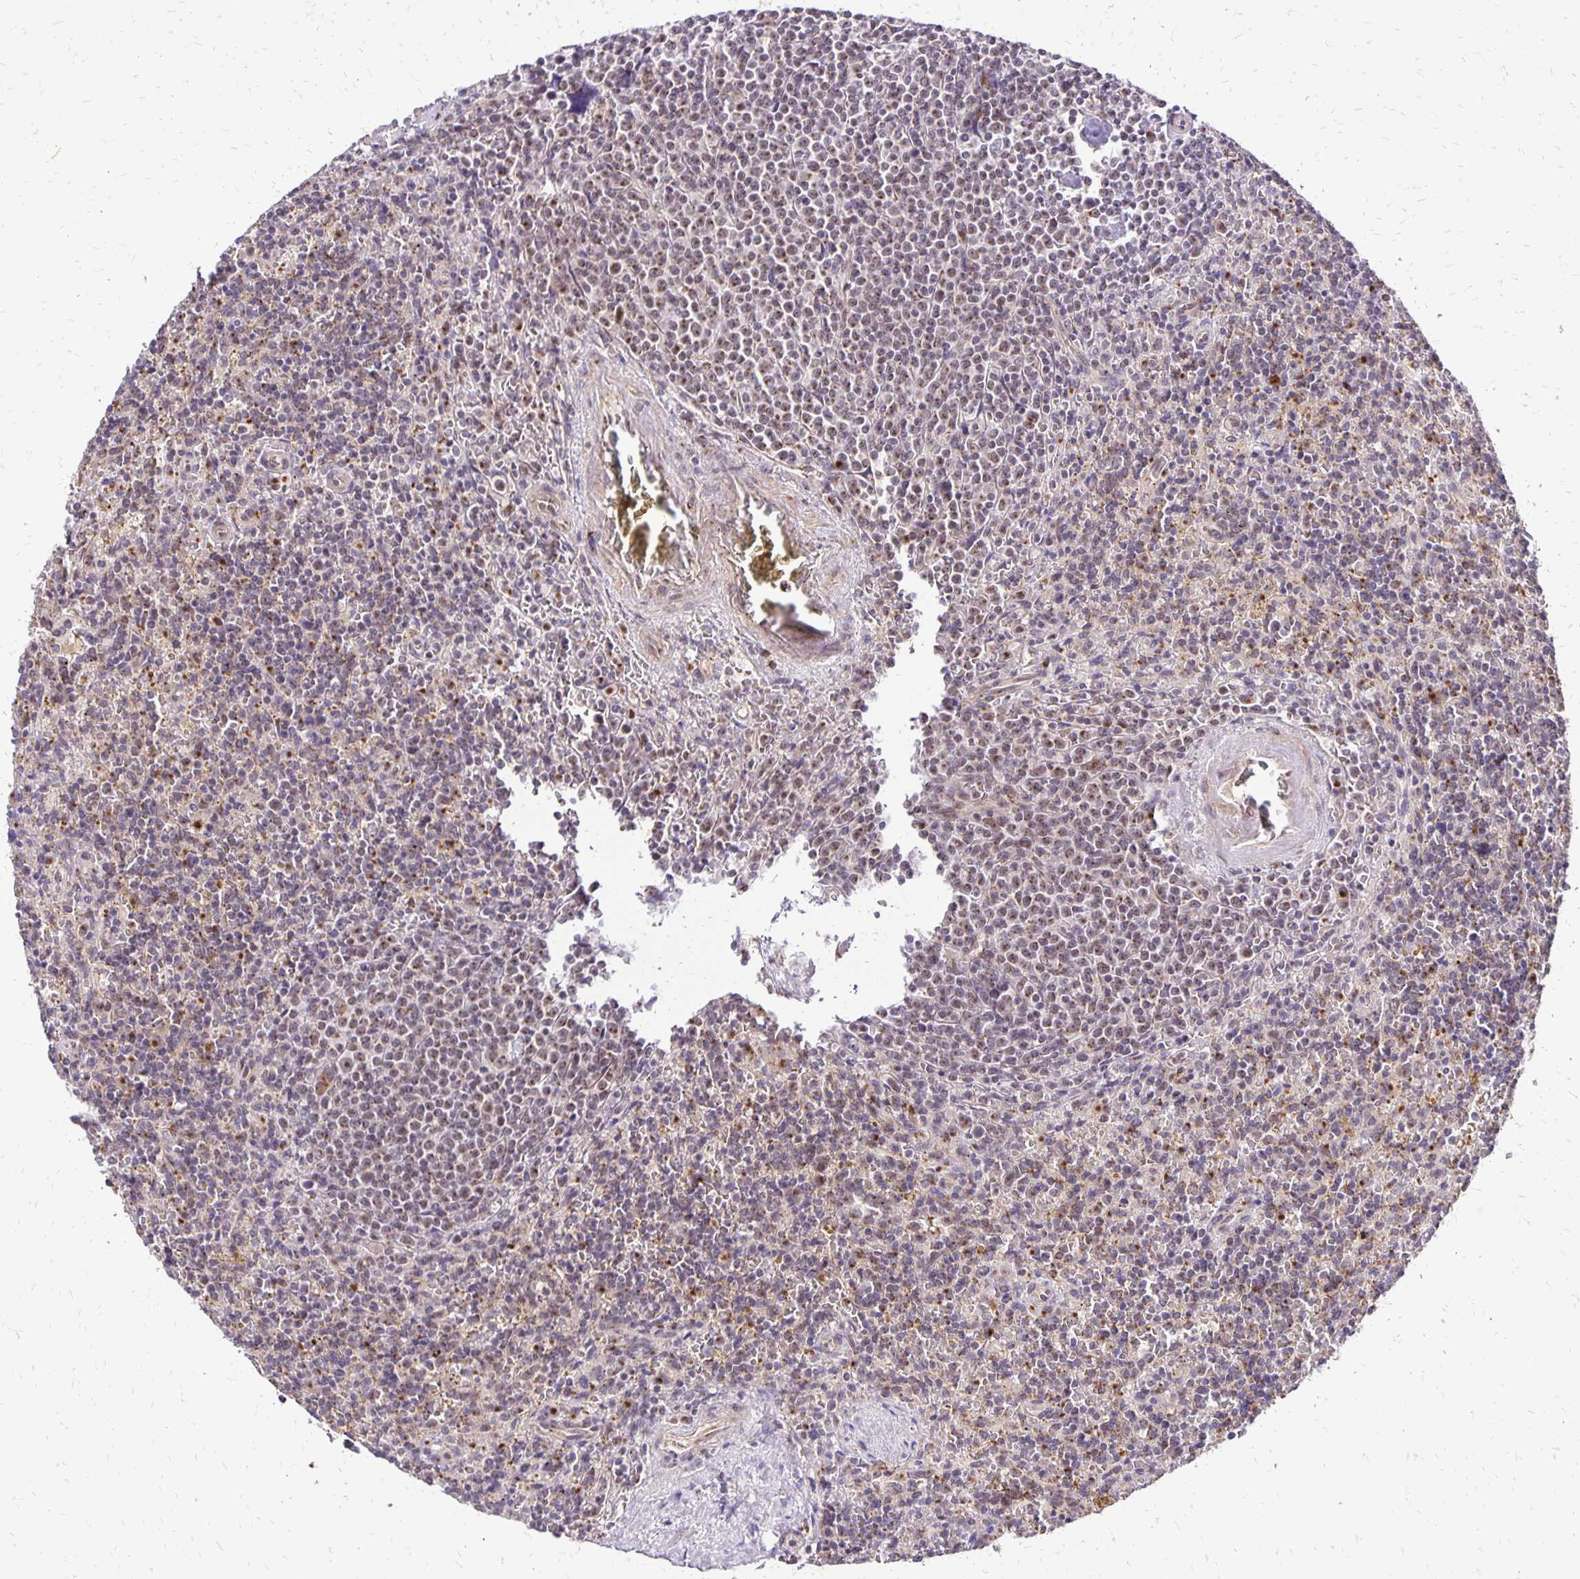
{"staining": {"intensity": "weak", "quantity": "25%-75%", "location": "cytoplasmic/membranous"}, "tissue": "lymphoma", "cell_type": "Tumor cells", "image_type": "cancer", "snomed": [{"axis": "morphology", "description": "Malignant lymphoma, non-Hodgkin's type, Low grade"}, {"axis": "topography", "description": "Spleen"}], "caption": "There is low levels of weak cytoplasmic/membranous expression in tumor cells of lymphoma, as demonstrated by immunohistochemical staining (brown color).", "gene": "GOLGA5", "patient": {"sex": "male", "age": 67}}